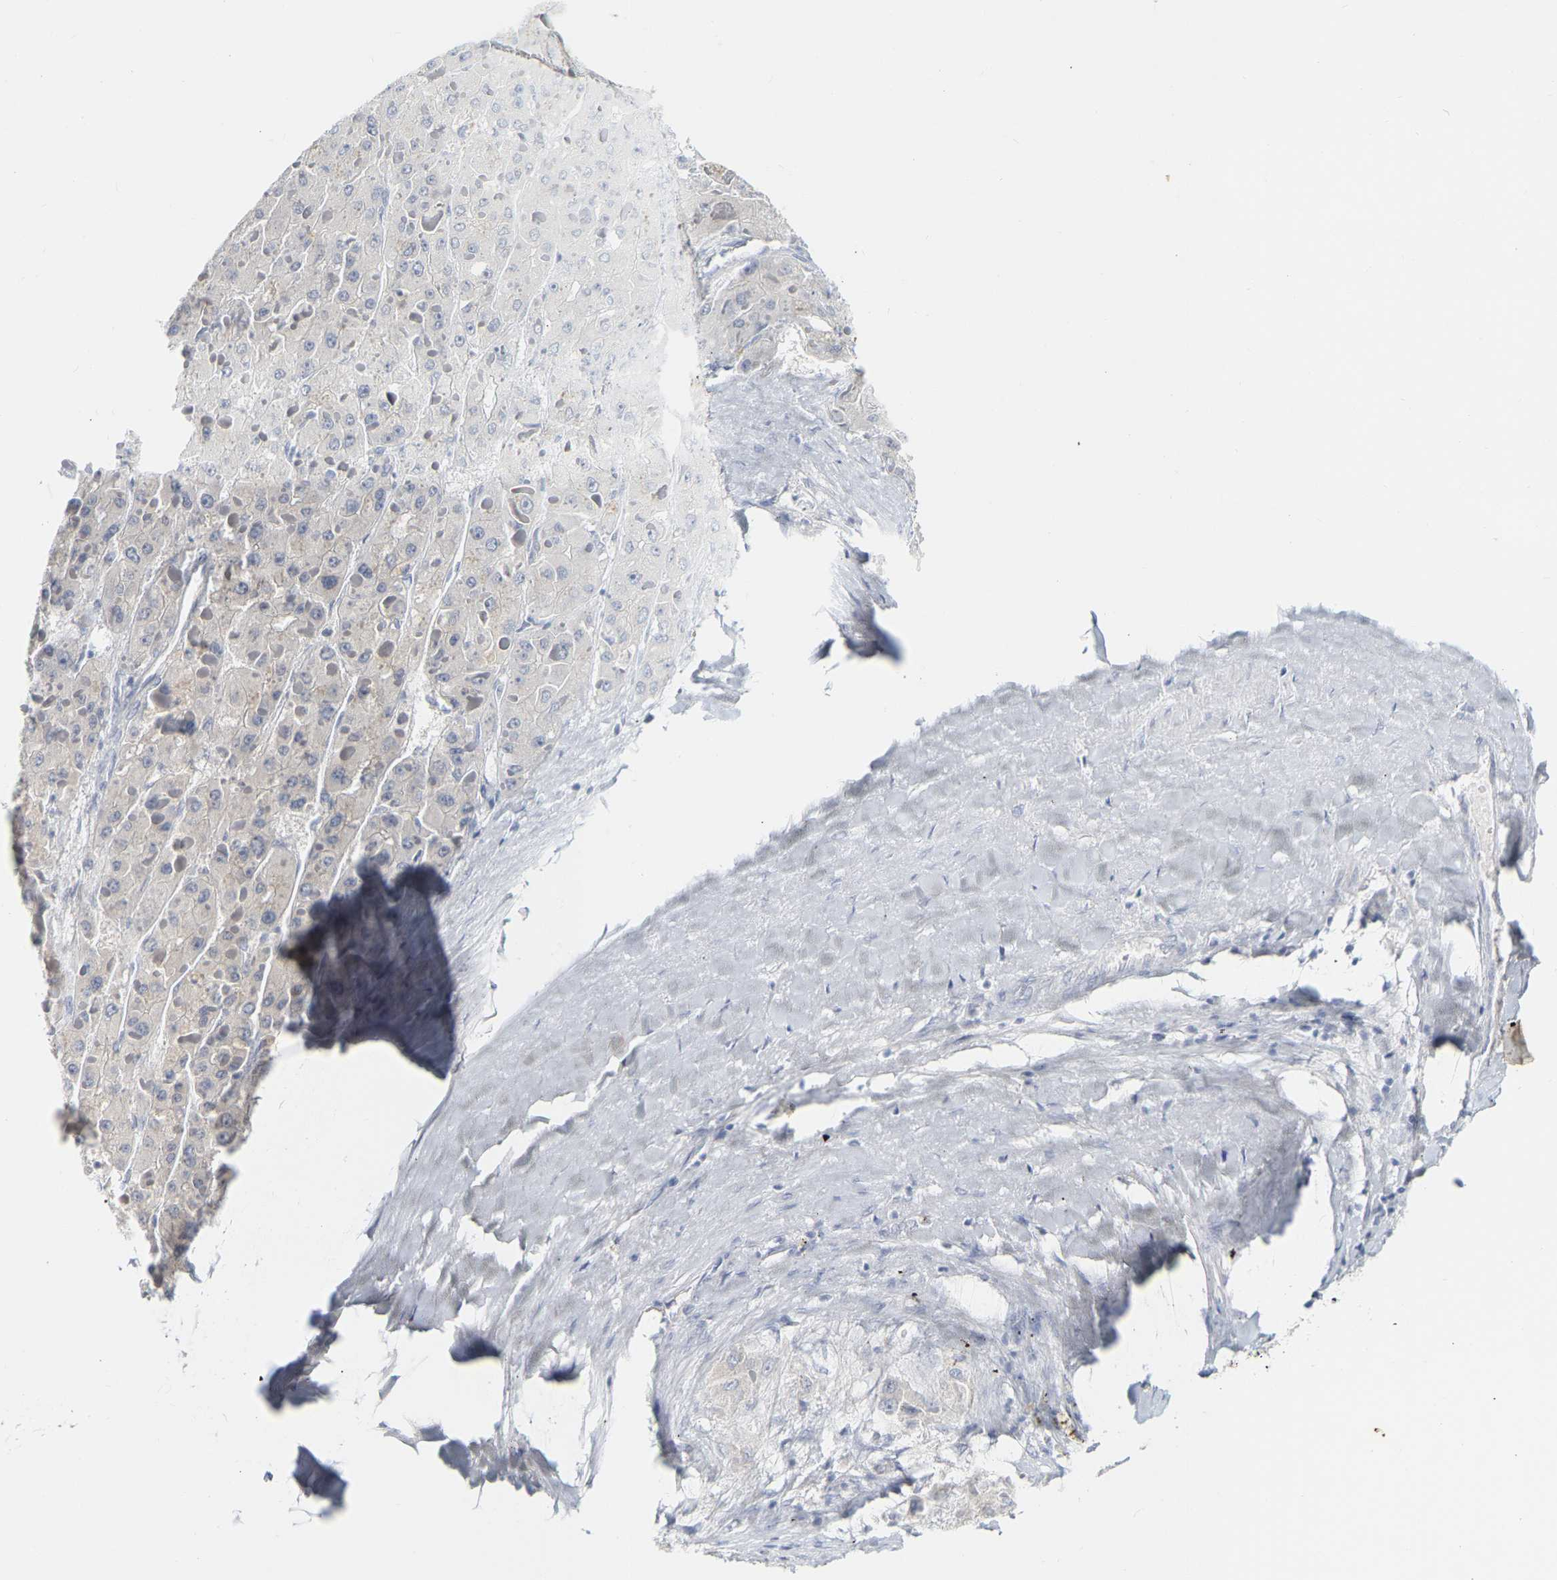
{"staining": {"intensity": "negative", "quantity": "none", "location": "none"}, "tissue": "liver cancer", "cell_type": "Tumor cells", "image_type": "cancer", "snomed": [{"axis": "morphology", "description": "Carcinoma, Hepatocellular, NOS"}, {"axis": "topography", "description": "Liver"}], "caption": "High magnification brightfield microscopy of liver hepatocellular carcinoma stained with DAB (3,3'-diaminobenzidine) (brown) and counterstained with hematoxylin (blue): tumor cells show no significant positivity.", "gene": "KRT76", "patient": {"sex": "female", "age": 73}}